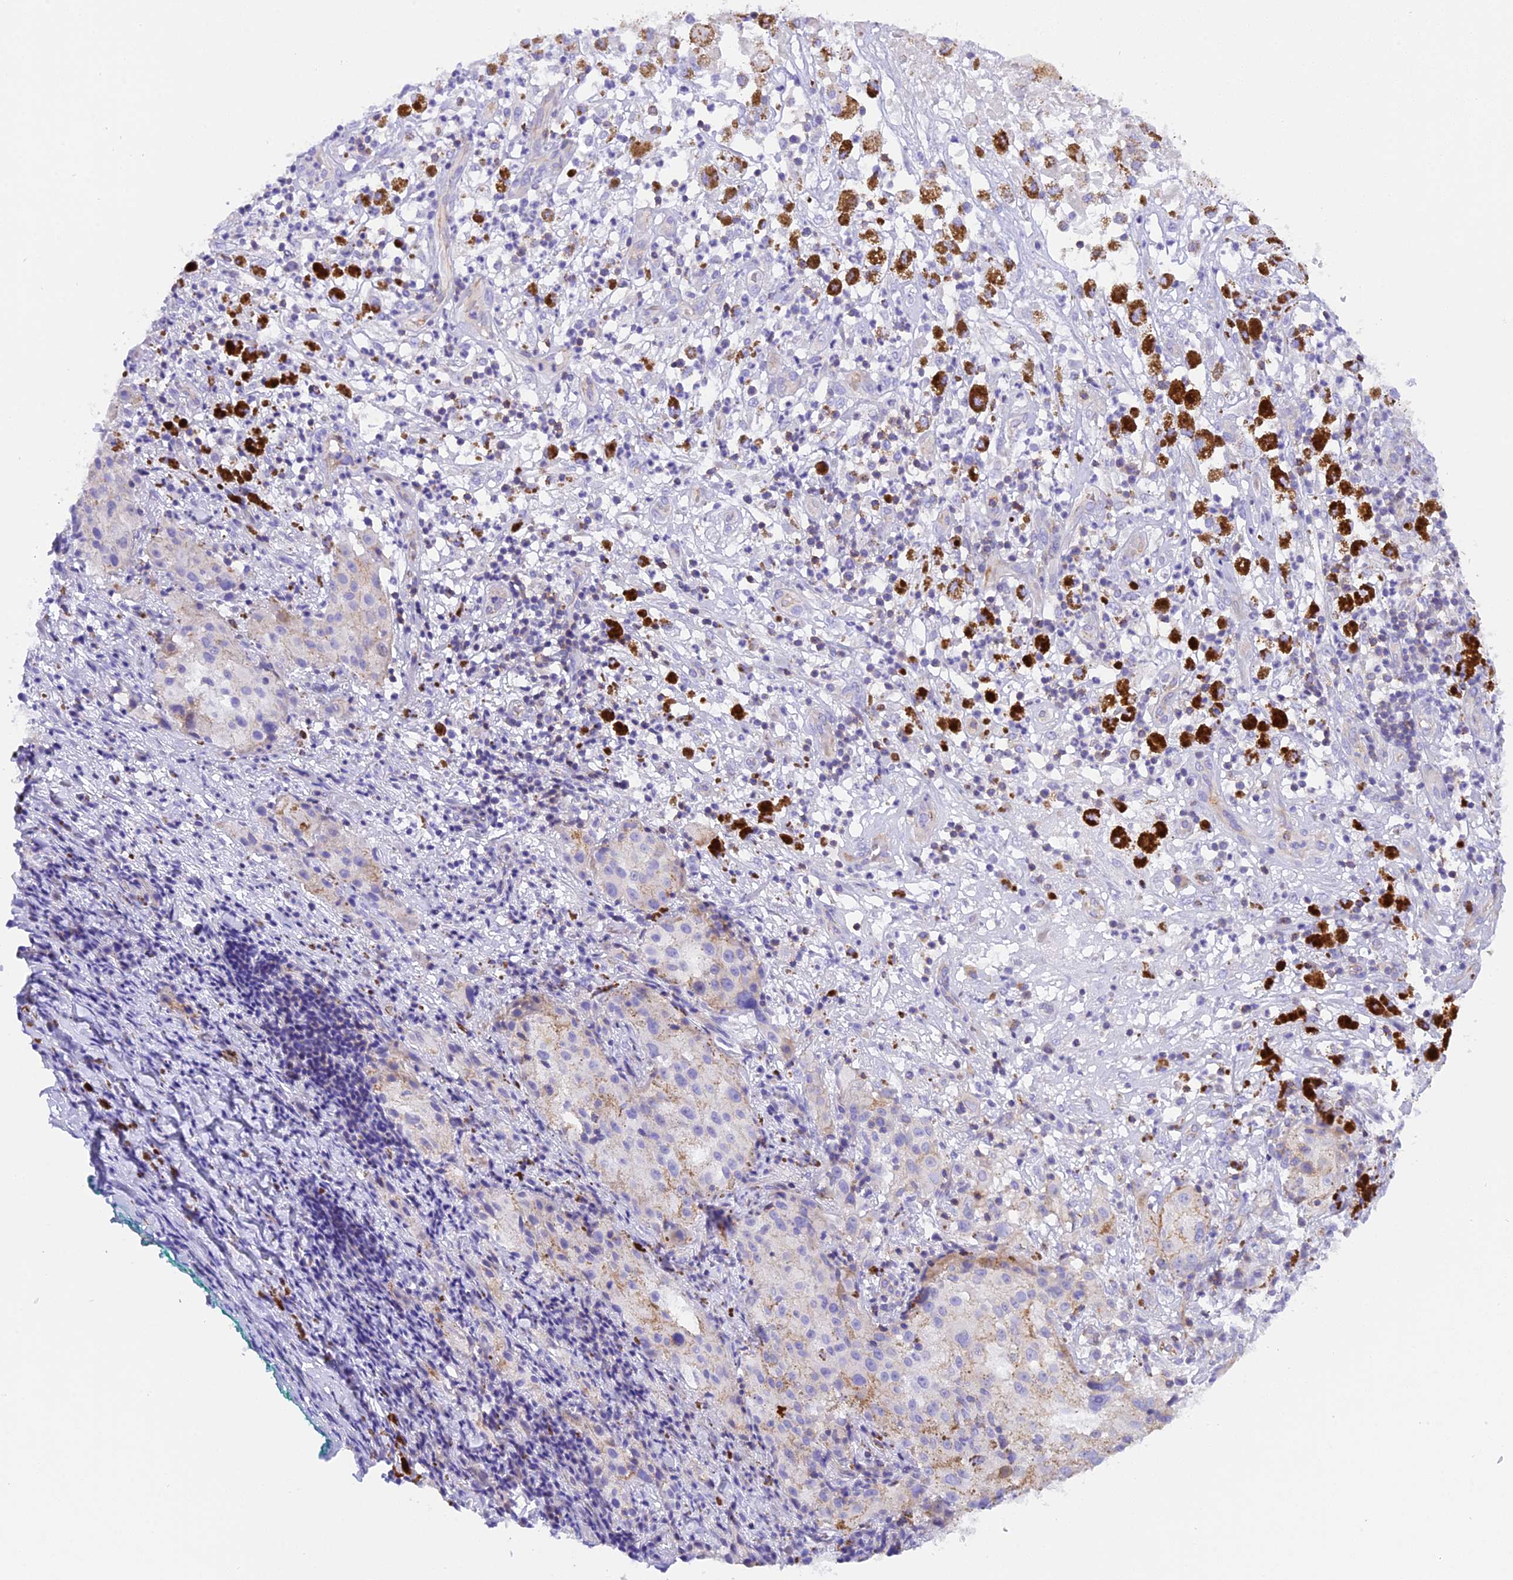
{"staining": {"intensity": "negative", "quantity": "none", "location": "none"}, "tissue": "melanoma", "cell_type": "Tumor cells", "image_type": "cancer", "snomed": [{"axis": "morphology", "description": "Necrosis, NOS"}, {"axis": "morphology", "description": "Malignant melanoma, NOS"}, {"axis": "topography", "description": "Skin"}], "caption": "Melanoma stained for a protein using immunohistochemistry reveals no expression tumor cells.", "gene": "FAM193A", "patient": {"sex": "female", "age": 87}}